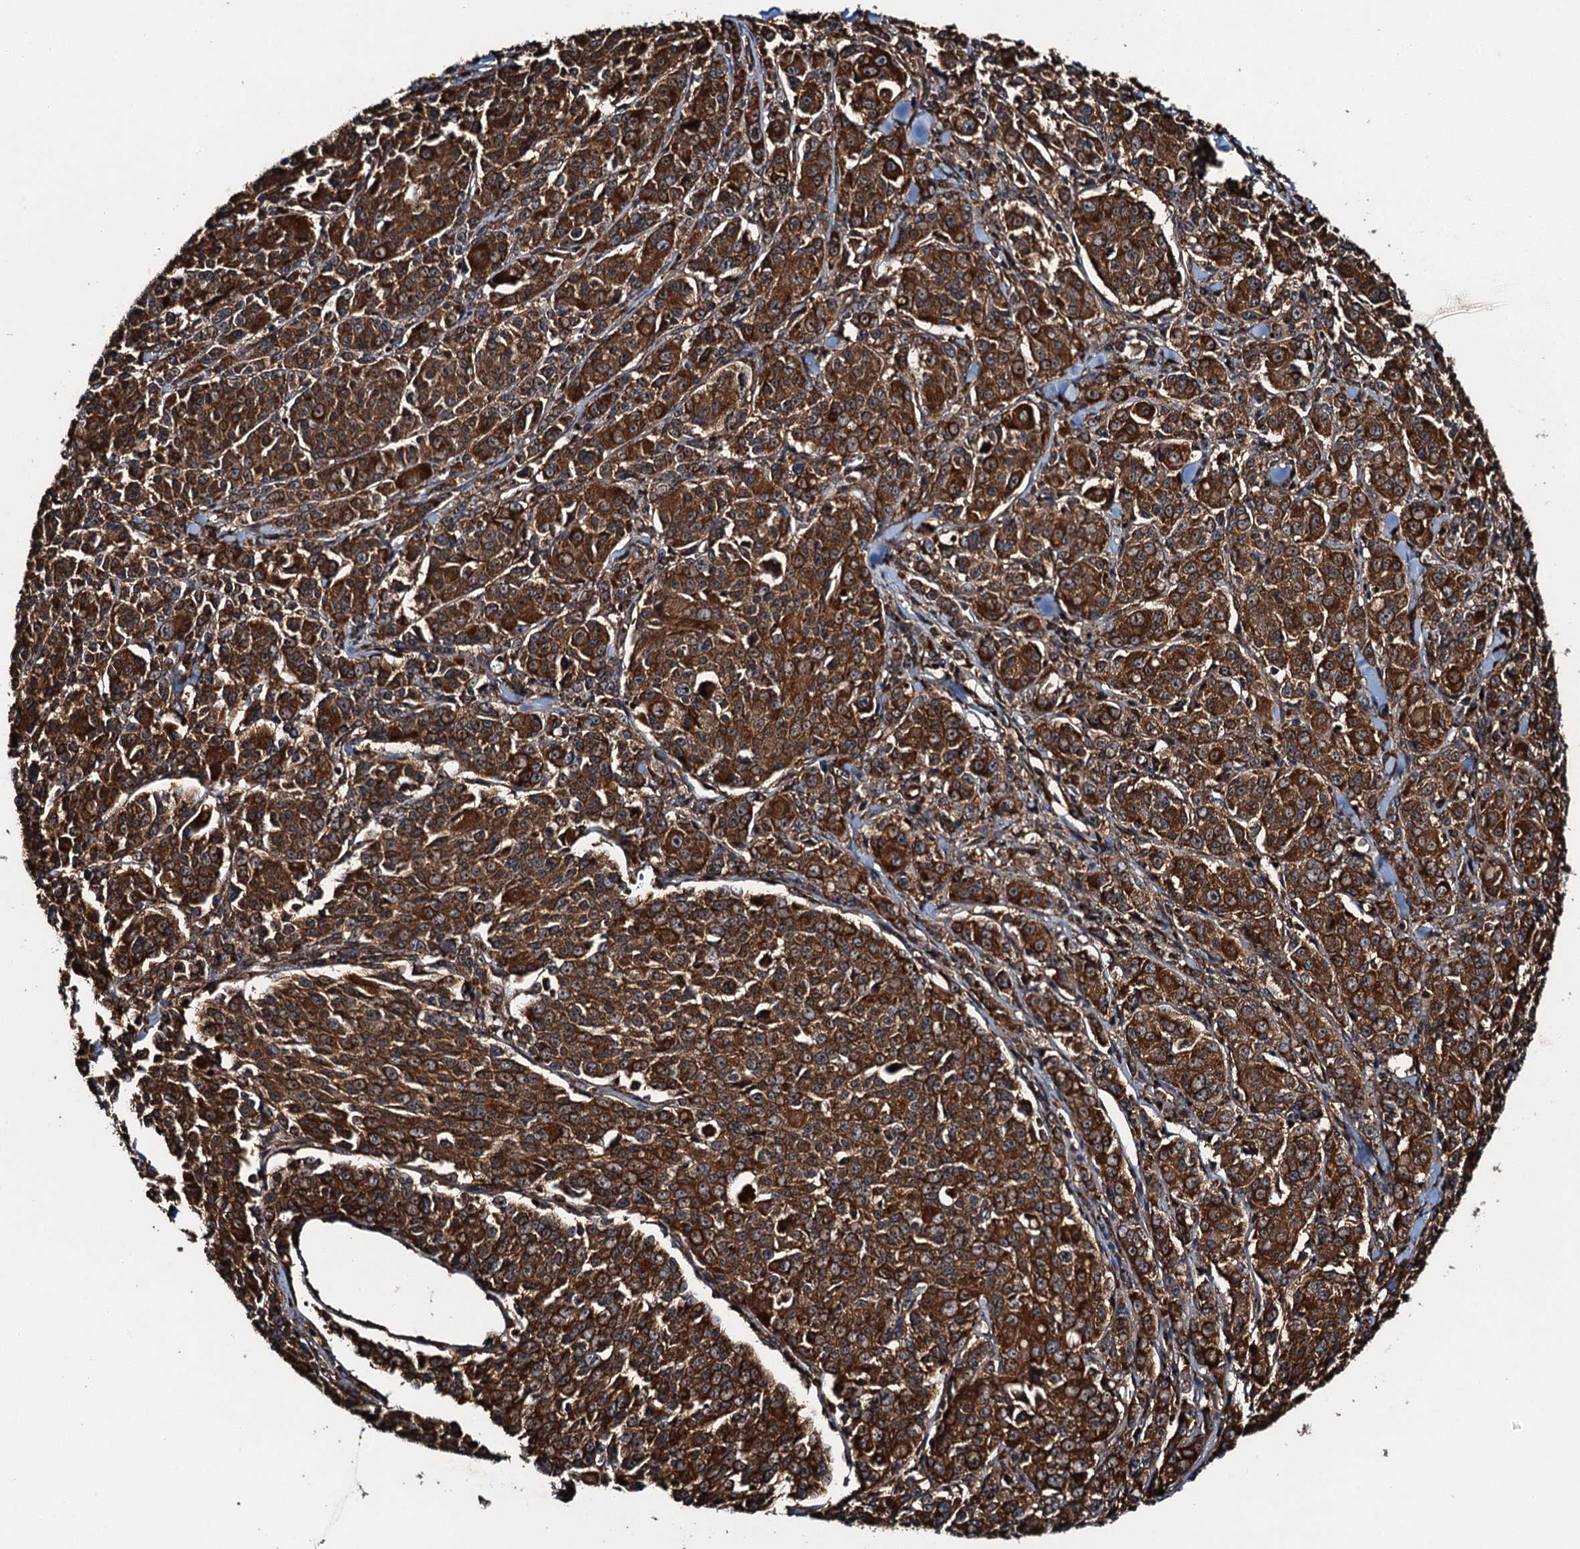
{"staining": {"intensity": "strong", "quantity": ">75%", "location": "cytoplasmic/membranous"}, "tissue": "melanoma", "cell_type": "Tumor cells", "image_type": "cancer", "snomed": [{"axis": "morphology", "description": "Malignant melanoma, NOS"}, {"axis": "topography", "description": "Skin"}], "caption": "Malignant melanoma was stained to show a protein in brown. There is high levels of strong cytoplasmic/membranous positivity in about >75% of tumor cells.", "gene": "WHAMM", "patient": {"sex": "female", "age": 52}}